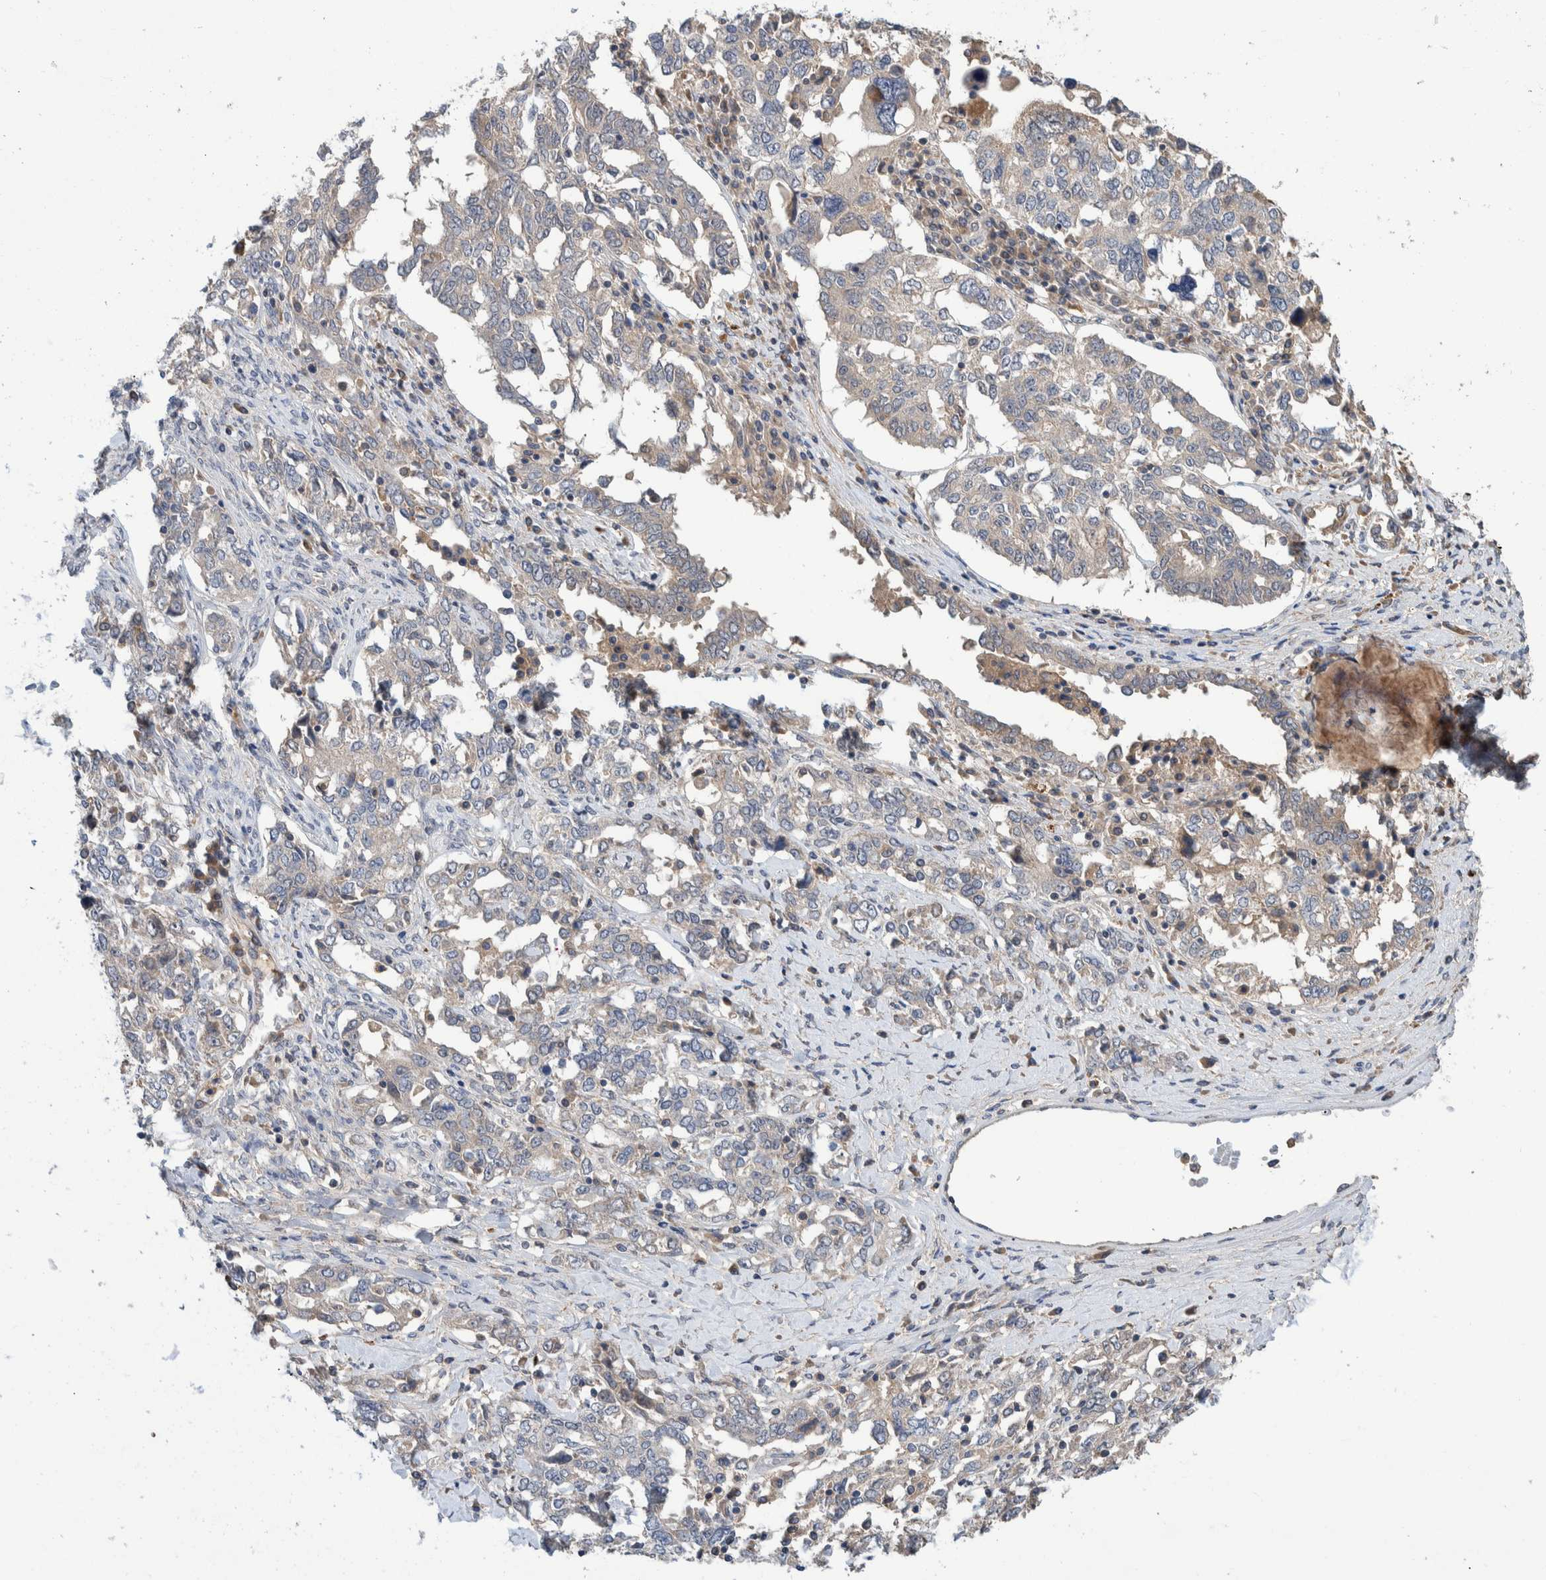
{"staining": {"intensity": "weak", "quantity": "<25%", "location": "cytoplasmic/membranous"}, "tissue": "ovarian cancer", "cell_type": "Tumor cells", "image_type": "cancer", "snomed": [{"axis": "morphology", "description": "Carcinoma, endometroid"}, {"axis": "topography", "description": "Ovary"}], "caption": "High power microscopy histopathology image of an immunohistochemistry image of endometroid carcinoma (ovarian), revealing no significant positivity in tumor cells.", "gene": "PLPBP", "patient": {"sex": "female", "age": 62}}